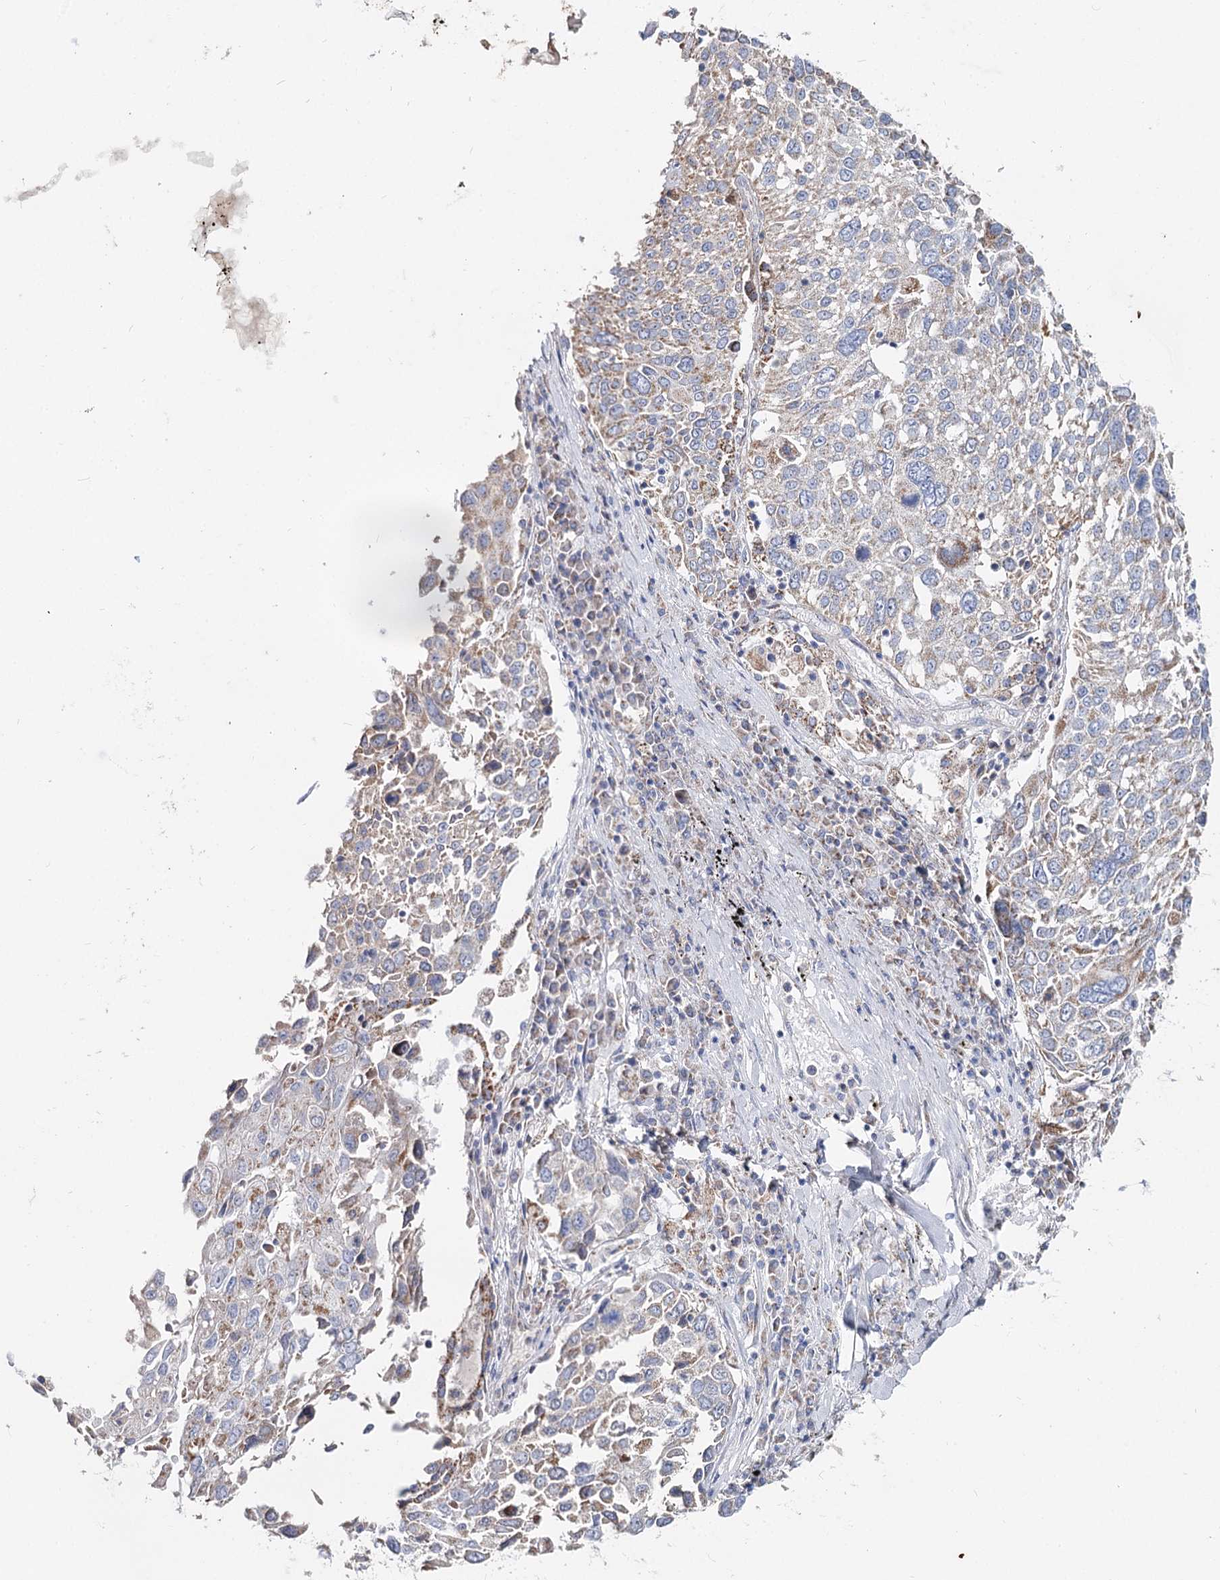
{"staining": {"intensity": "negative", "quantity": "none", "location": "none"}, "tissue": "lung cancer", "cell_type": "Tumor cells", "image_type": "cancer", "snomed": [{"axis": "morphology", "description": "Squamous cell carcinoma, NOS"}, {"axis": "topography", "description": "Lung"}], "caption": "The histopathology image displays no staining of tumor cells in squamous cell carcinoma (lung). (Brightfield microscopy of DAB (3,3'-diaminobenzidine) immunohistochemistry (IHC) at high magnification).", "gene": "MCCC2", "patient": {"sex": "male", "age": 65}}